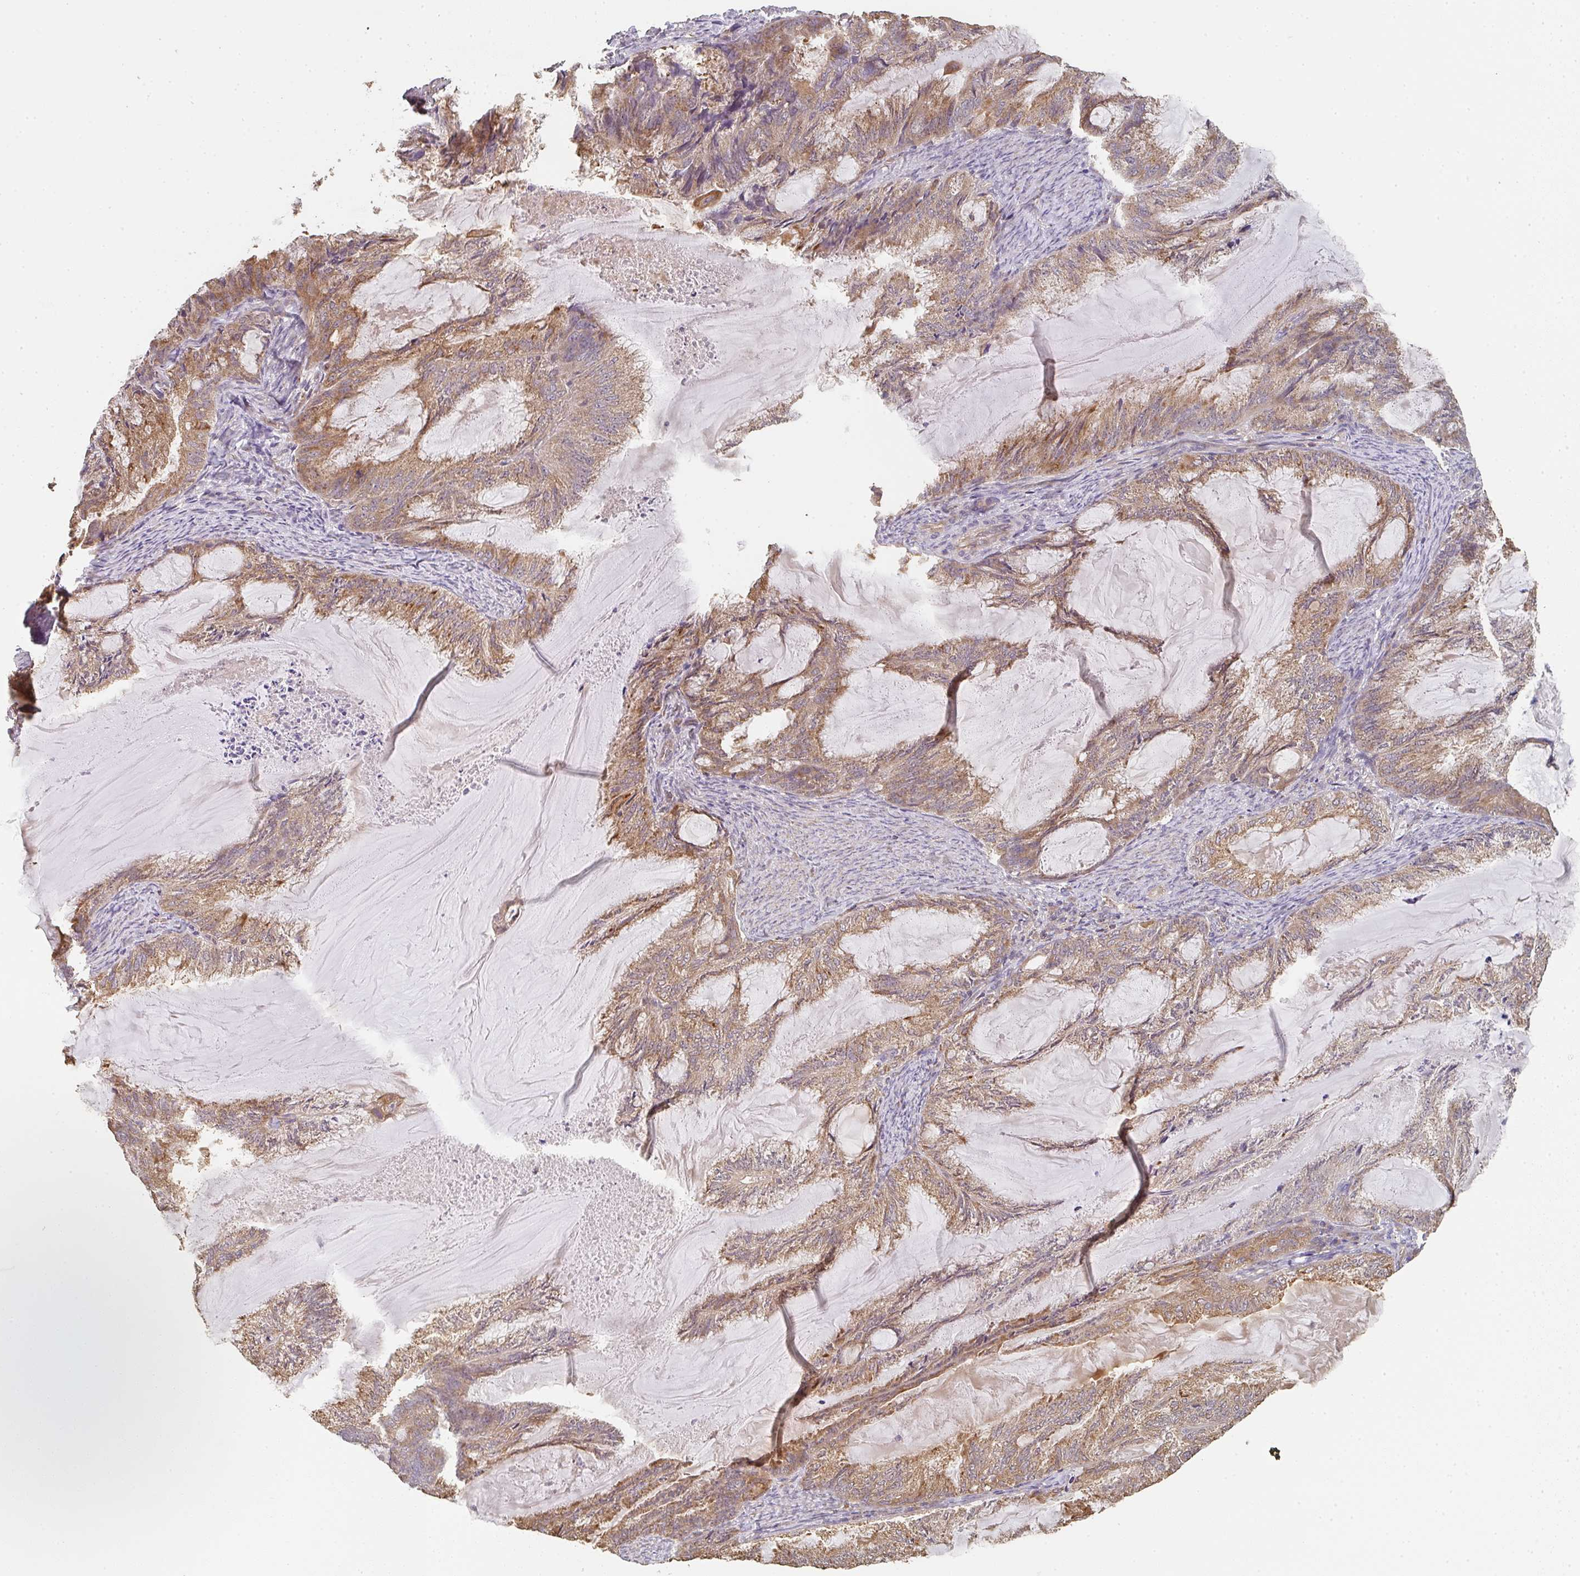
{"staining": {"intensity": "moderate", "quantity": ">75%", "location": "cytoplasmic/membranous"}, "tissue": "endometrial cancer", "cell_type": "Tumor cells", "image_type": "cancer", "snomed": [{"axis": "morphology", "description": "Adenocarcinoma, NOS"}, {"axis": "topography", "description": "Endometrium"}], "caption": "A histopathology image showing moderate cytoplasmic/membranous staining in approximately >75% of tumor cells in endometrial cancer (adenocarcinoma), as visualized by brown immunohistochemical staining.", "gene": "POLG", "patient": {"sex": "female", "age": 86}}